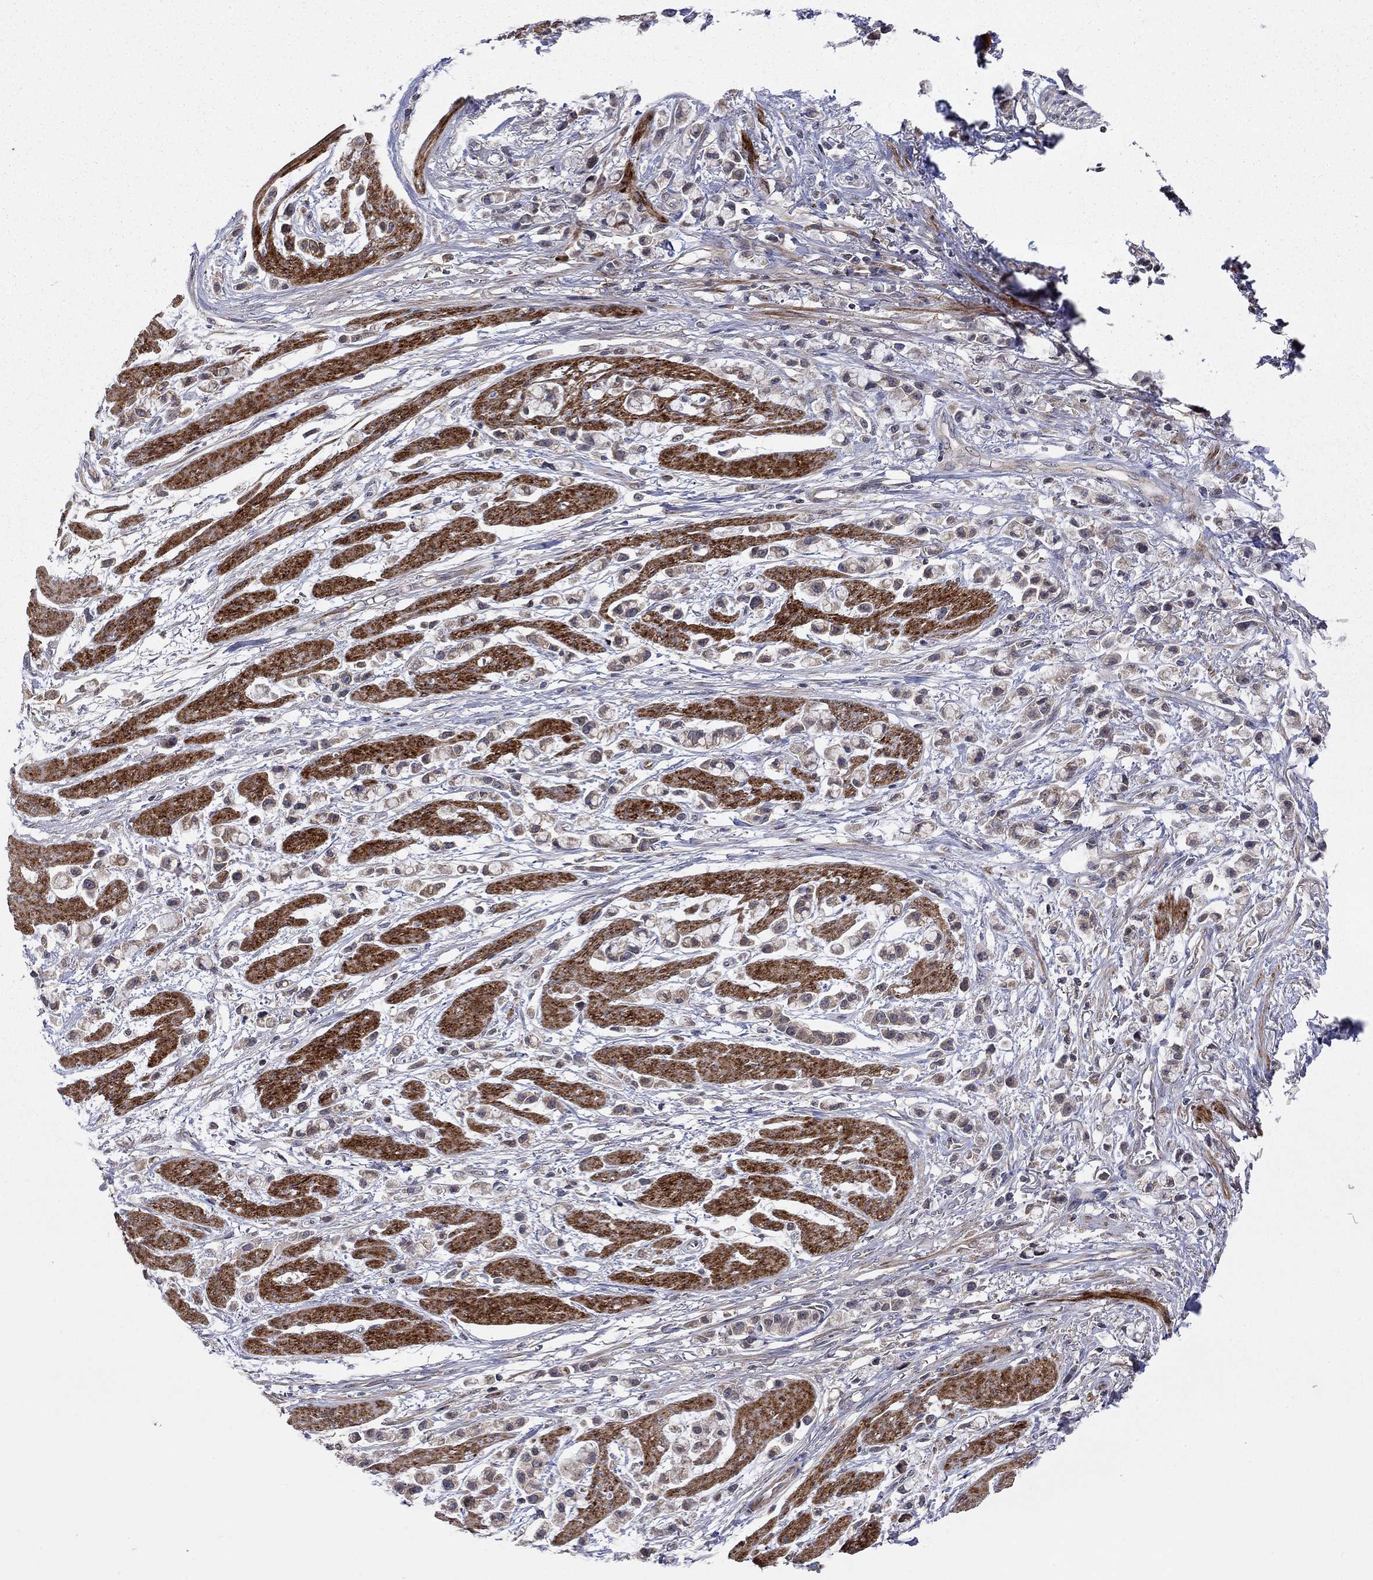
{"staining": {"intensity": "weak", "quantity": ">75%", "location": "cytoplasmic/membranous"}, "tissue": "stomach cancer", "cell_type": "Tumor cells", "image_type": "cancer", "snomed": [{"axis": "morphology", "description": "Adenocarcinoma, NOS"}, {"axis": "topography", "description": "Stomach"}], "caption": "Immunohistochemistry (IHC) (DAB (3,3'-diaminobenzidine)) staining of human stomach adenocarcinoma exhibits weak cytoplasmic/membranous protein positivity in approximately >75% of tumor cells.", "gene": "IDS", "patient": {"sex": "female", "age": 81}}